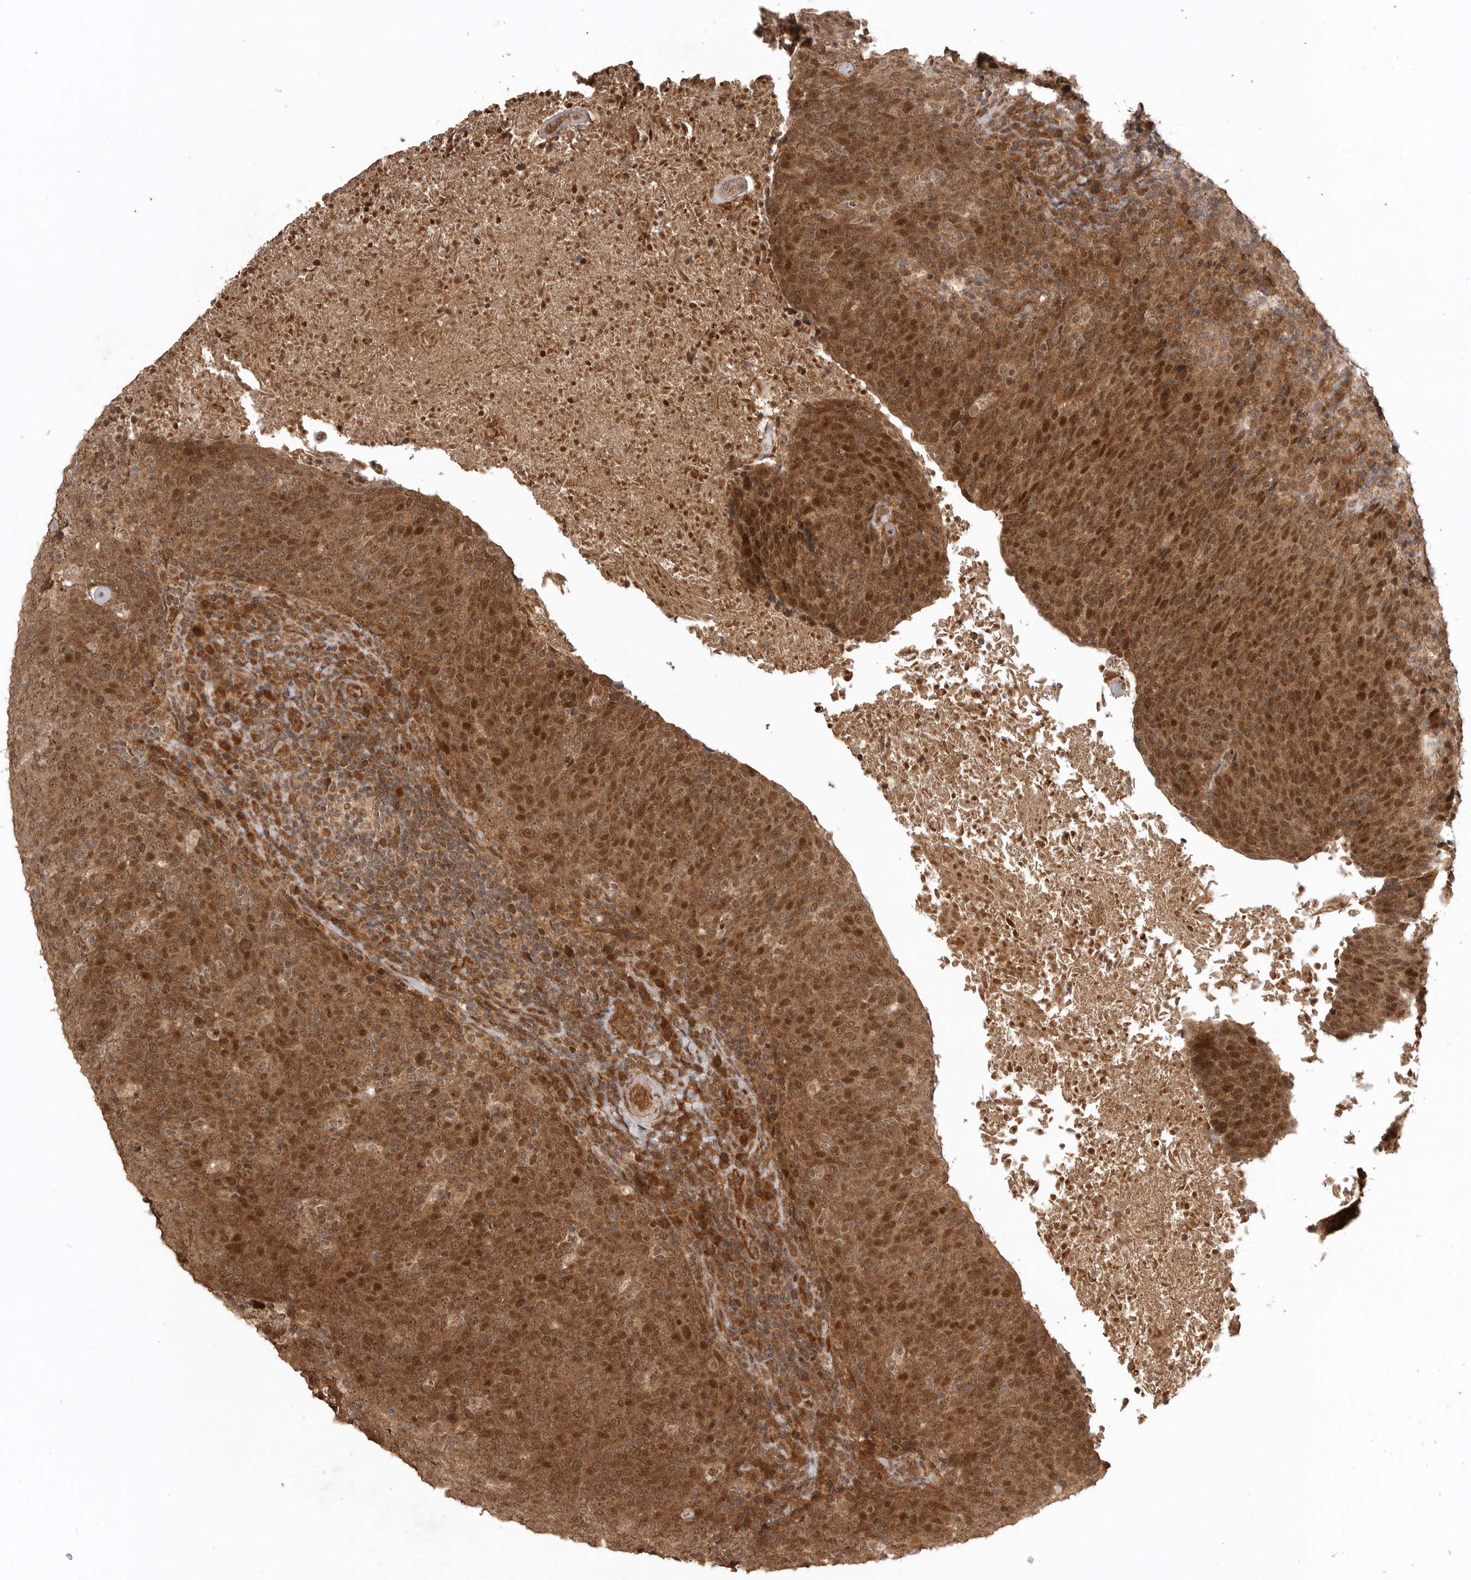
{"staining": {"intensity": "moderate", "quantity": ">75%", "location": "cytoplasmic/membranous,nuclear"}, "tissue": "head and neck cancer", "cell_type": "Tumor cells", "image_type": "cancer", "snomed": [{"axis": "morphology", "description": "Squamous cell carcinoma, NOS"}, {"axis": "morphology", "description": "Squamous cell carcinoma, metastatic, NOS"}, {"axis": "topography", "description": "Lymph node"}, {"axis": "topography", "description": "Head-Neck"}], "caption": "The immunohistochemical stain labels moderate cytoplasmic/membranous and nuclear staining in tumor cells of head and neck squamous cell carcinoma tissue.", "gene": "BOC", "patient": {"sex": "male", "age": 62}}